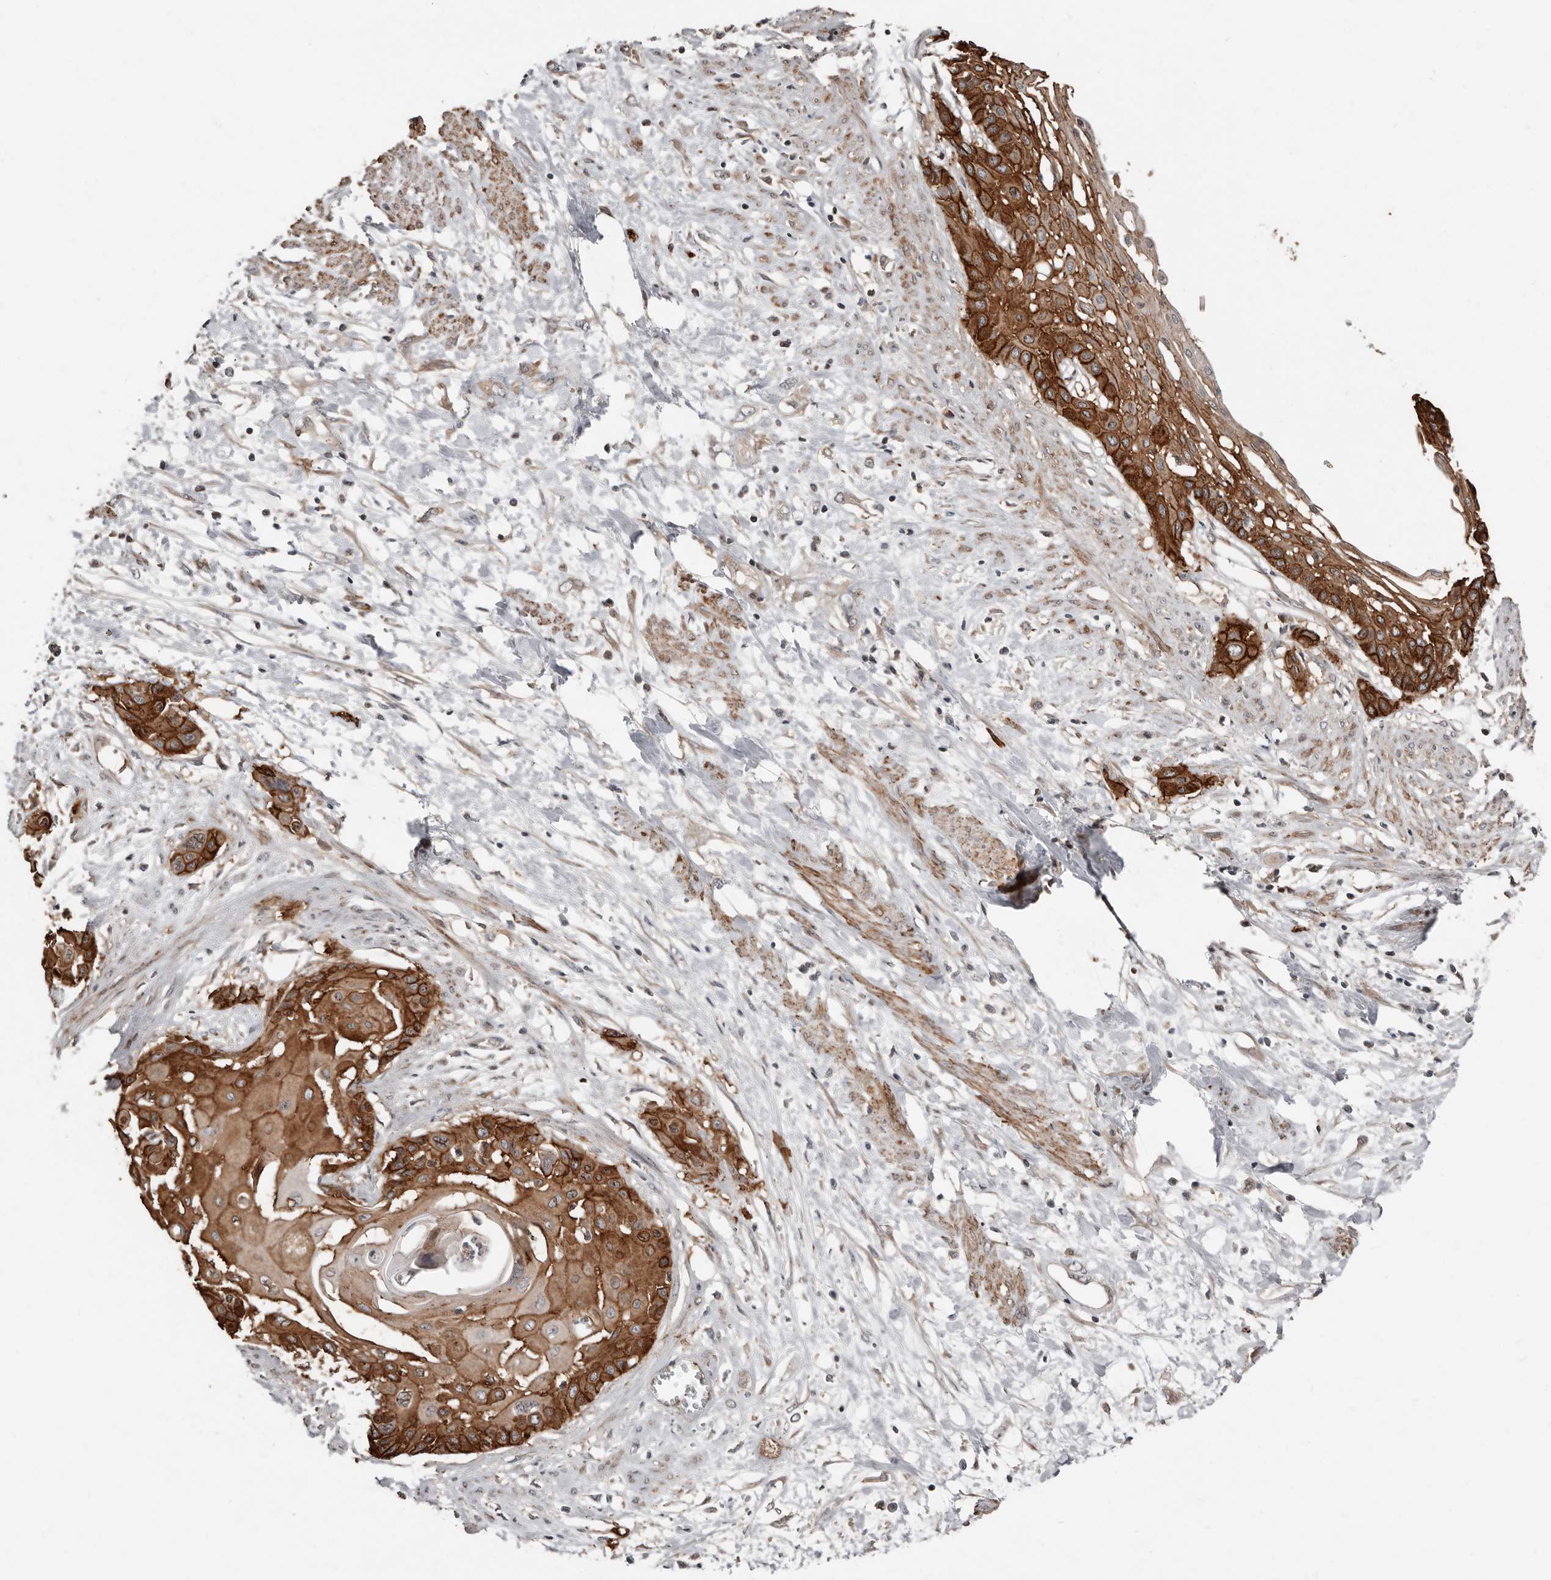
{"staining": {"intensity": "strong", "quantity": ">75%", "location": "cytoplasmic/membranous"}, "tissue": "cervical cancer", "cell_type": "Tumor cells", "image_type": "cancer", "snomed": [{"axis": "morphology", "description": "Squamous cell carcinoma, NOS"}, {"axis": "topography", "description": "Cervix"}], "caption": "Cervical cancer tissue displays strong cytoplasmic/membranous positivity in approximately >75% of tumor cells, visualized by immunohistochemistry.", "gene": "SMYD4", "patient": {"sex": "female", "age": 57}}